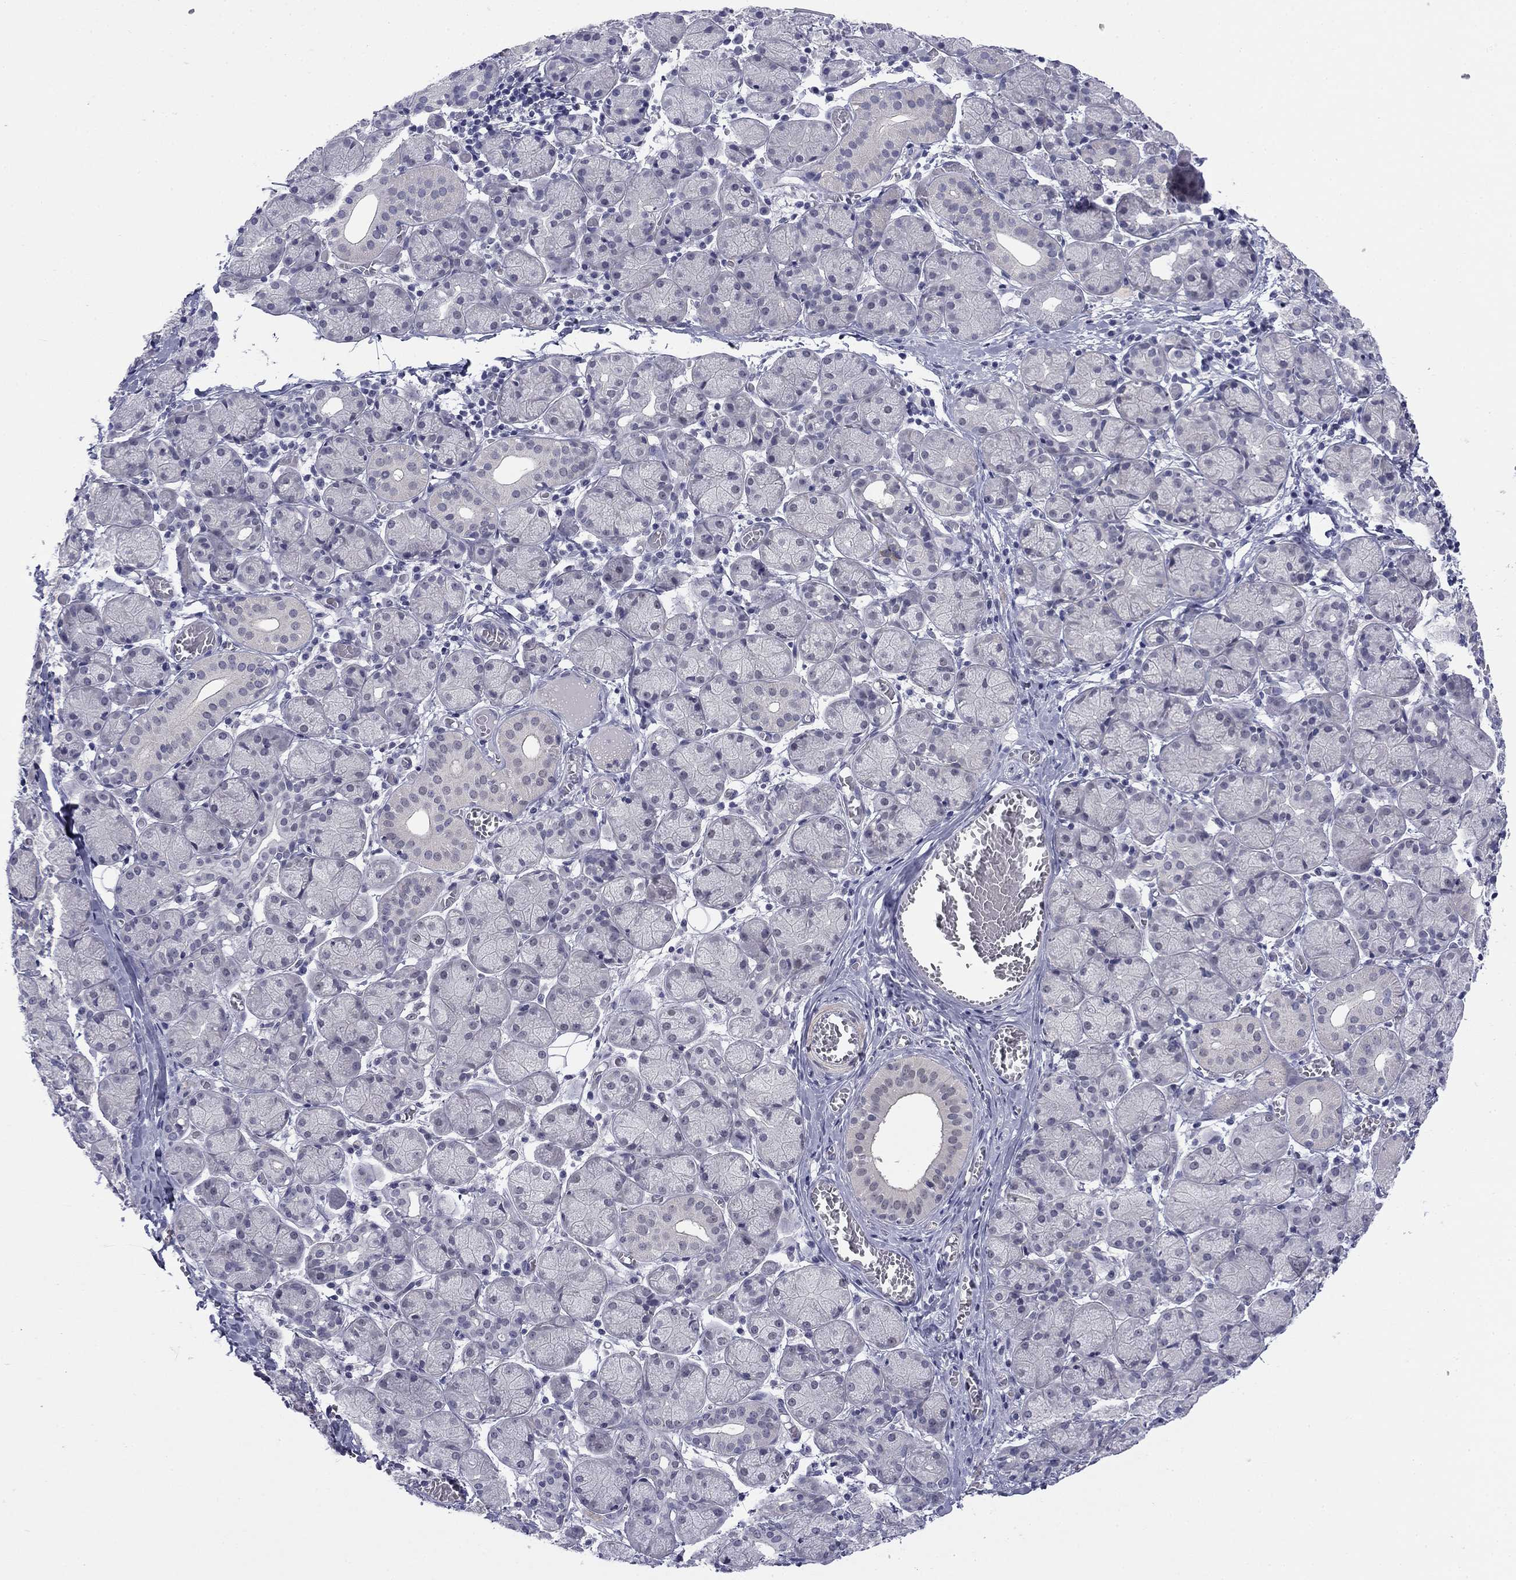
{"staining": {"intensity": "negative", "quantity": "none", "location": "none"}, "tissue": "salivary gland", "cell_type": "Glandular cells", "image_type": "normal", "snomed": [{"axis": "morphology", "description": "Normal tissue, NOS"}, {"axis": "topography", "description": "Salivary gland"}, {"axis": "topography", "description": "Peripheral nerve tissue"}], "caption": "Immunohistochemical staining of benign human salivary gland exhibits no significant positivity in glandular cells. The staining is performed using DAB brown chromogen with nuclei counter-stained in using hematoxylin.", "gene": "TIGD4", "patient": {"sex": "female", "age": 24}}